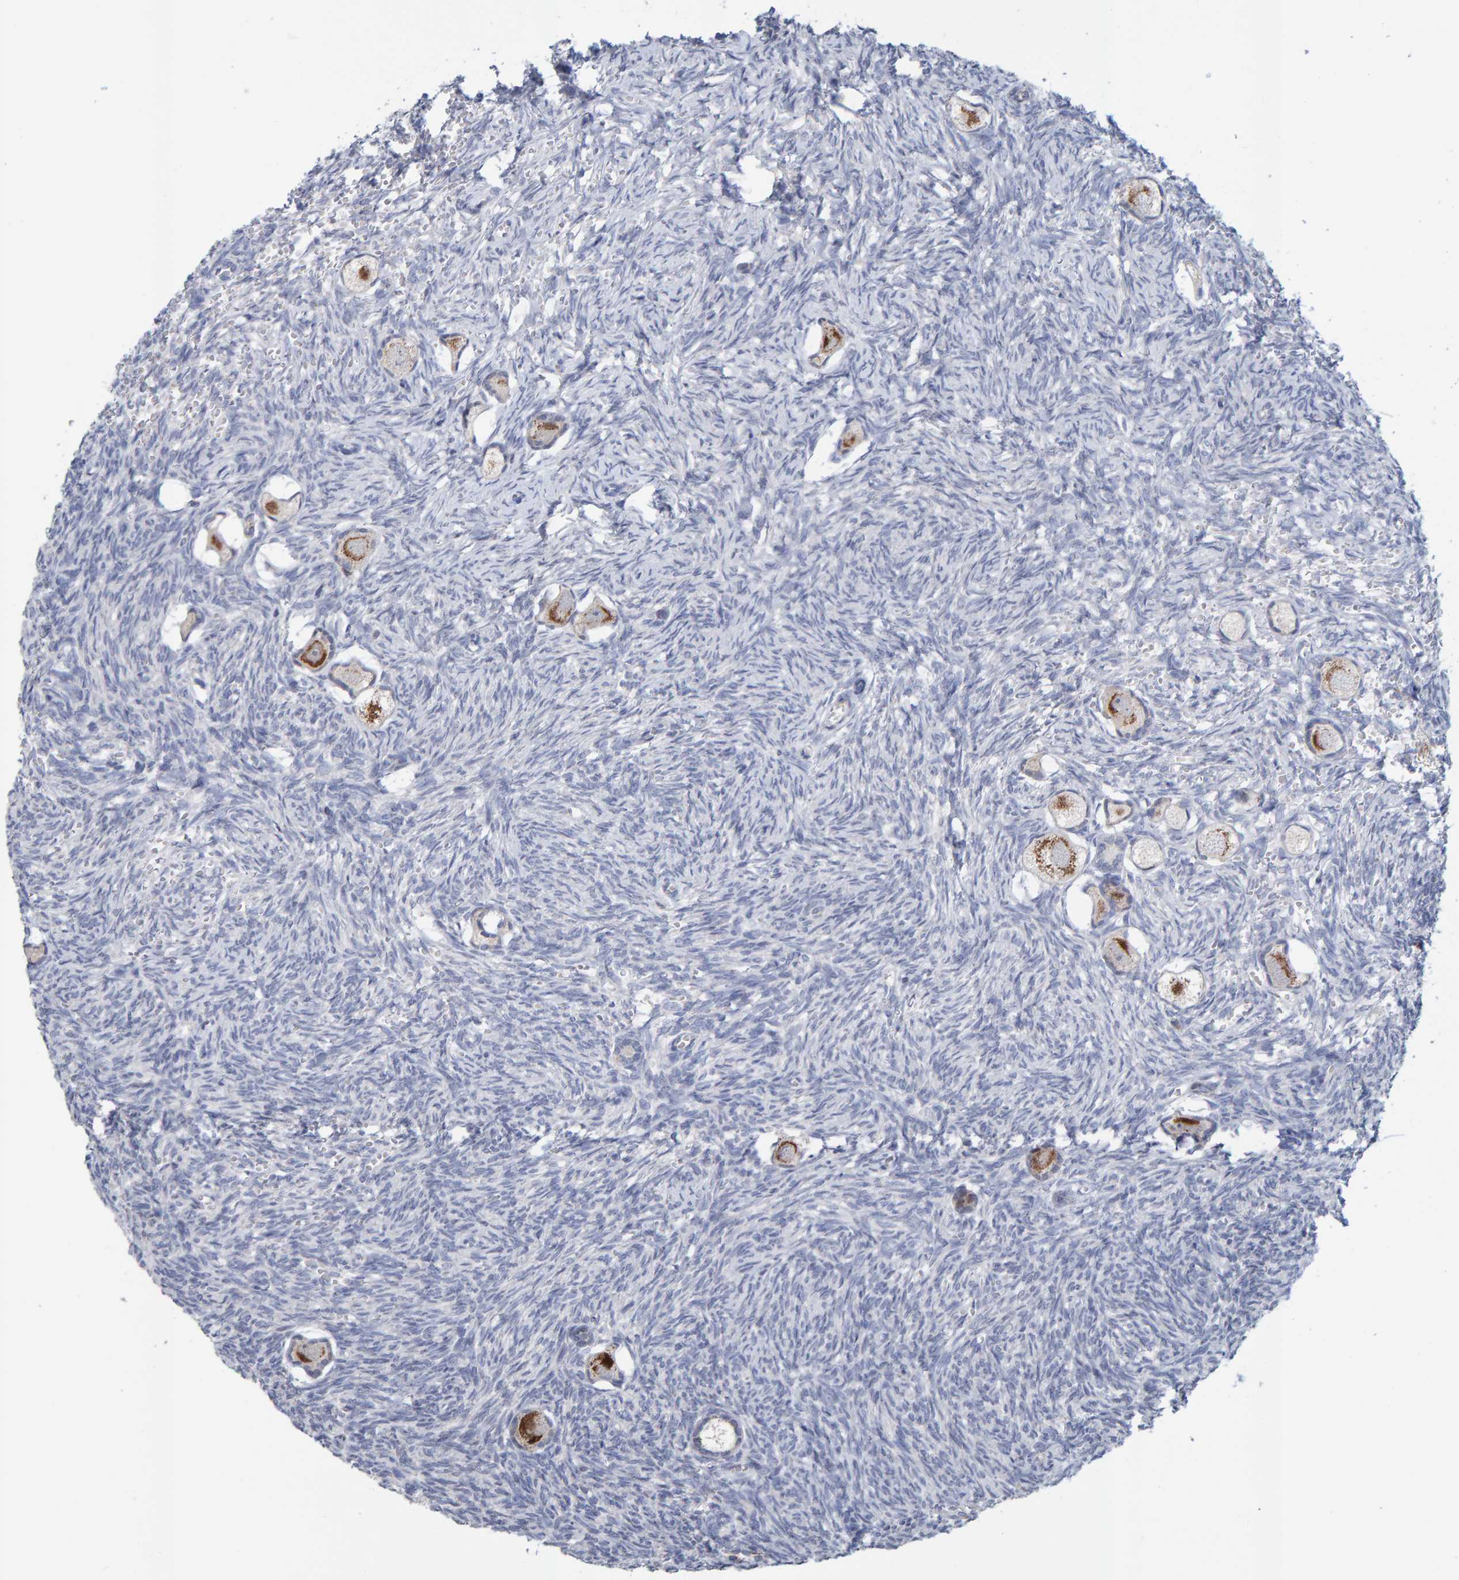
{"staining": {"intensity": "moderate", "quantity": ">75%", "location": "cytoplasmic/membranous"}, "tissue": "ovary", "cell_type": "Follicle cells", "image_type": "normal", "snomed": [{"axis": "morphology", "description": "Normal tissue, NOS"}, {"axis": "topography", "description": "Ovary"}], "caption": "Protein expression analysis of unremarkable ovary shows moderate cytoplasmic/membranous expression in approximately >75% of follicle cells.", "gene": "USP43", "patient": {"sex": "female", "age": 27}}